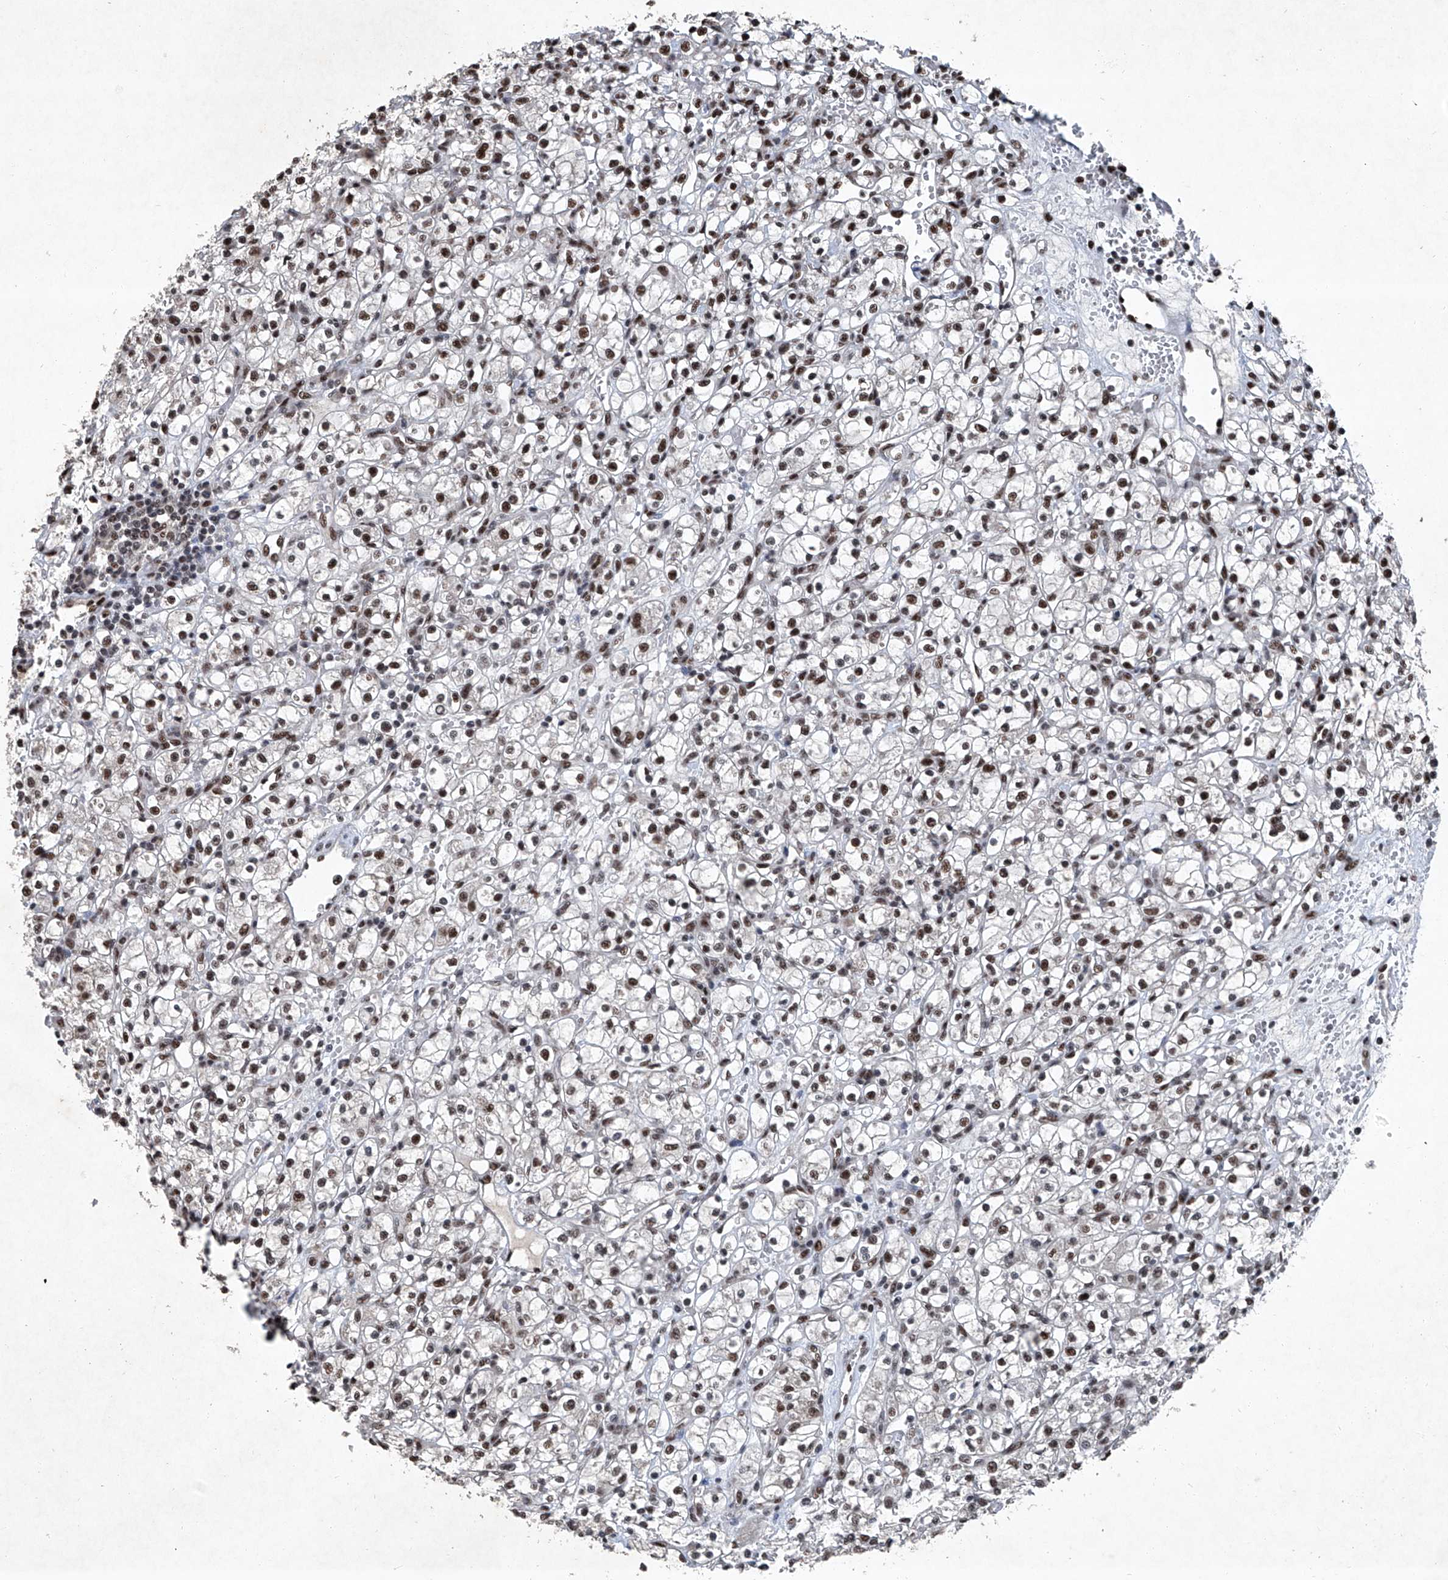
{"staining": {"intensity": "strong", "quantity": ">75%", "location": "nuclear"}, "tissue": "renal cancer", "cell_type": "Tumor cells", "image_type": "cancer", "snomed": [{"axis": "morphology", "description": "Adenocarcinoma, NOS"}, {"axis": "topography", "description": "Kidney"}], "caption": "Strong nuclear protein expression is identified in about >75% of tumor cells in renal cancer. The staining was performed using DAB to visualize the protein expression in brown, while the nuclei were stained in blue with hematoxylin (Magnification: 20x).", "gene": "DDX39B", "patient": {"sex": "female", "age": 59}}